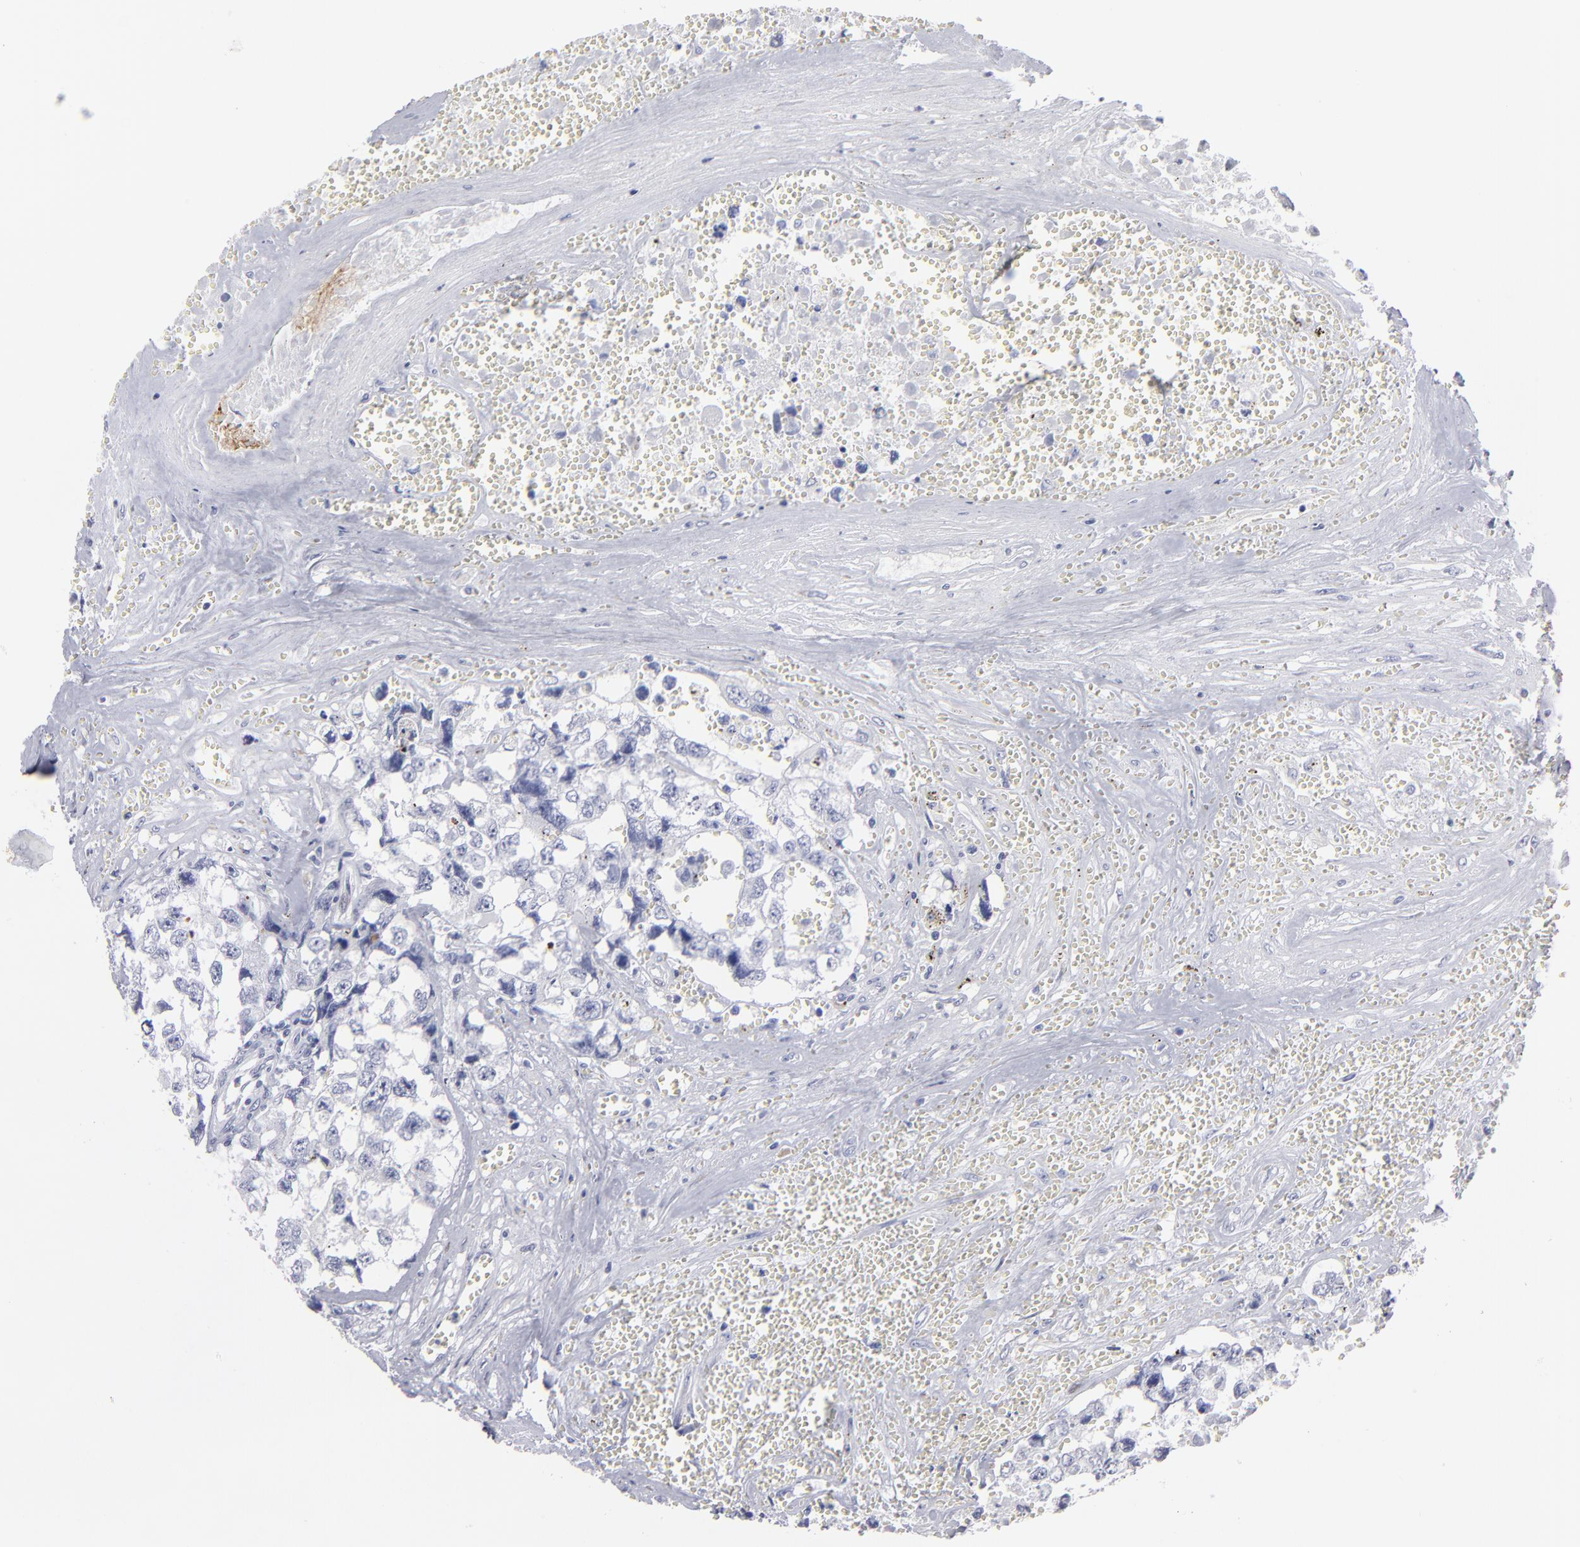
{"staining": {"intensity": "negative", "quantity": "none", "location": "none"}, "tissue": "testis cancer", "cell_type": "Tumor cells", "image_type": "cancer", "snomed": [{"axis": "morphology", "description": "Carcinoma, Embryonal, NOS"}, {"axis": "topography", "description": "Testis"}], "caption": "IHC histopathology image of human testis cancer stained for a protein (brown), which reveals no expression in tumor cells.", "gene": "CADM3", "patient": {"sex": "male", "age": 31}}